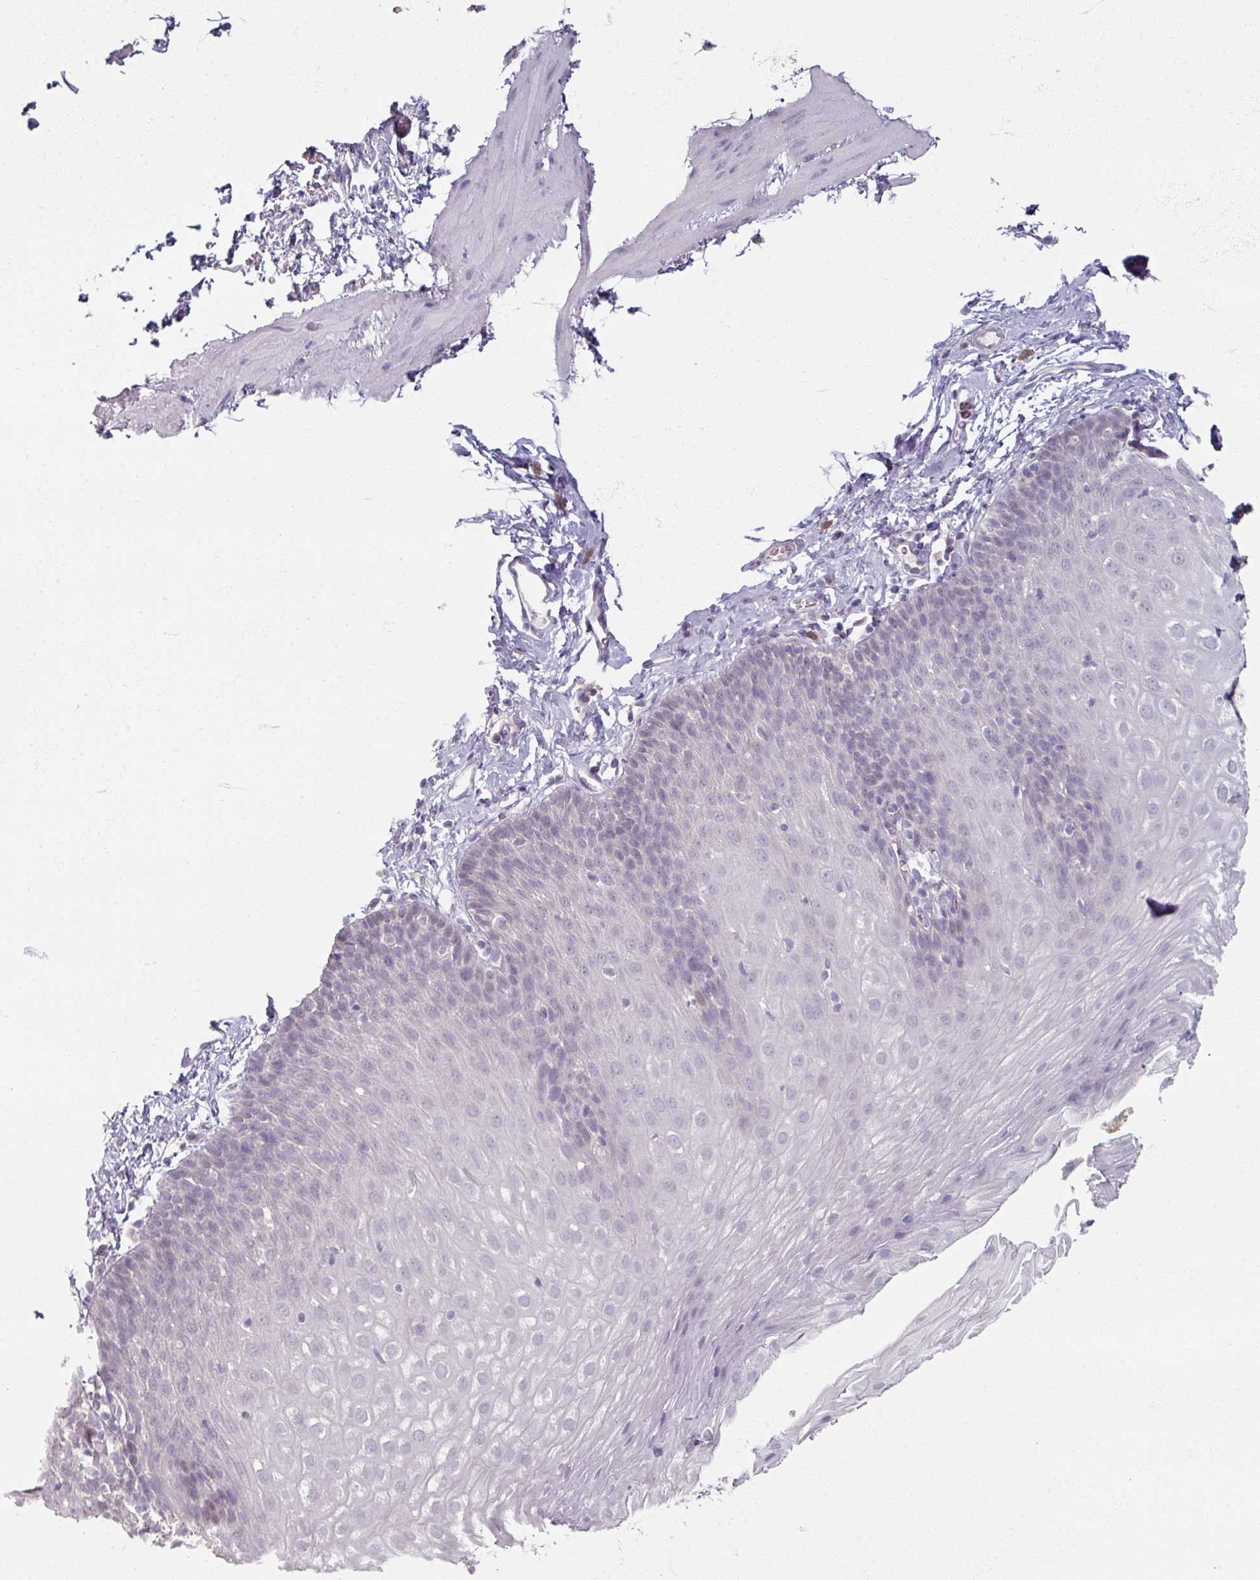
{"staining": {"intensity": "negative", "quantity": "none", "location": "none"}, "tissue": "esophagus", "cell_type": "Squamous epithelial cells", "image_type": "normal", "snomed": [{"axis": "morphology", "description": "Normal tissue, NOS"}, {"axis": "topography", "description": "Esophagus"}], "caption": "Immunohistochemistry (IHC) of normal esophagus demonstrates no staining in squamous epithelial cells.", "gene": "SOX11", "patient": {"sex": "female", "age": 61}}